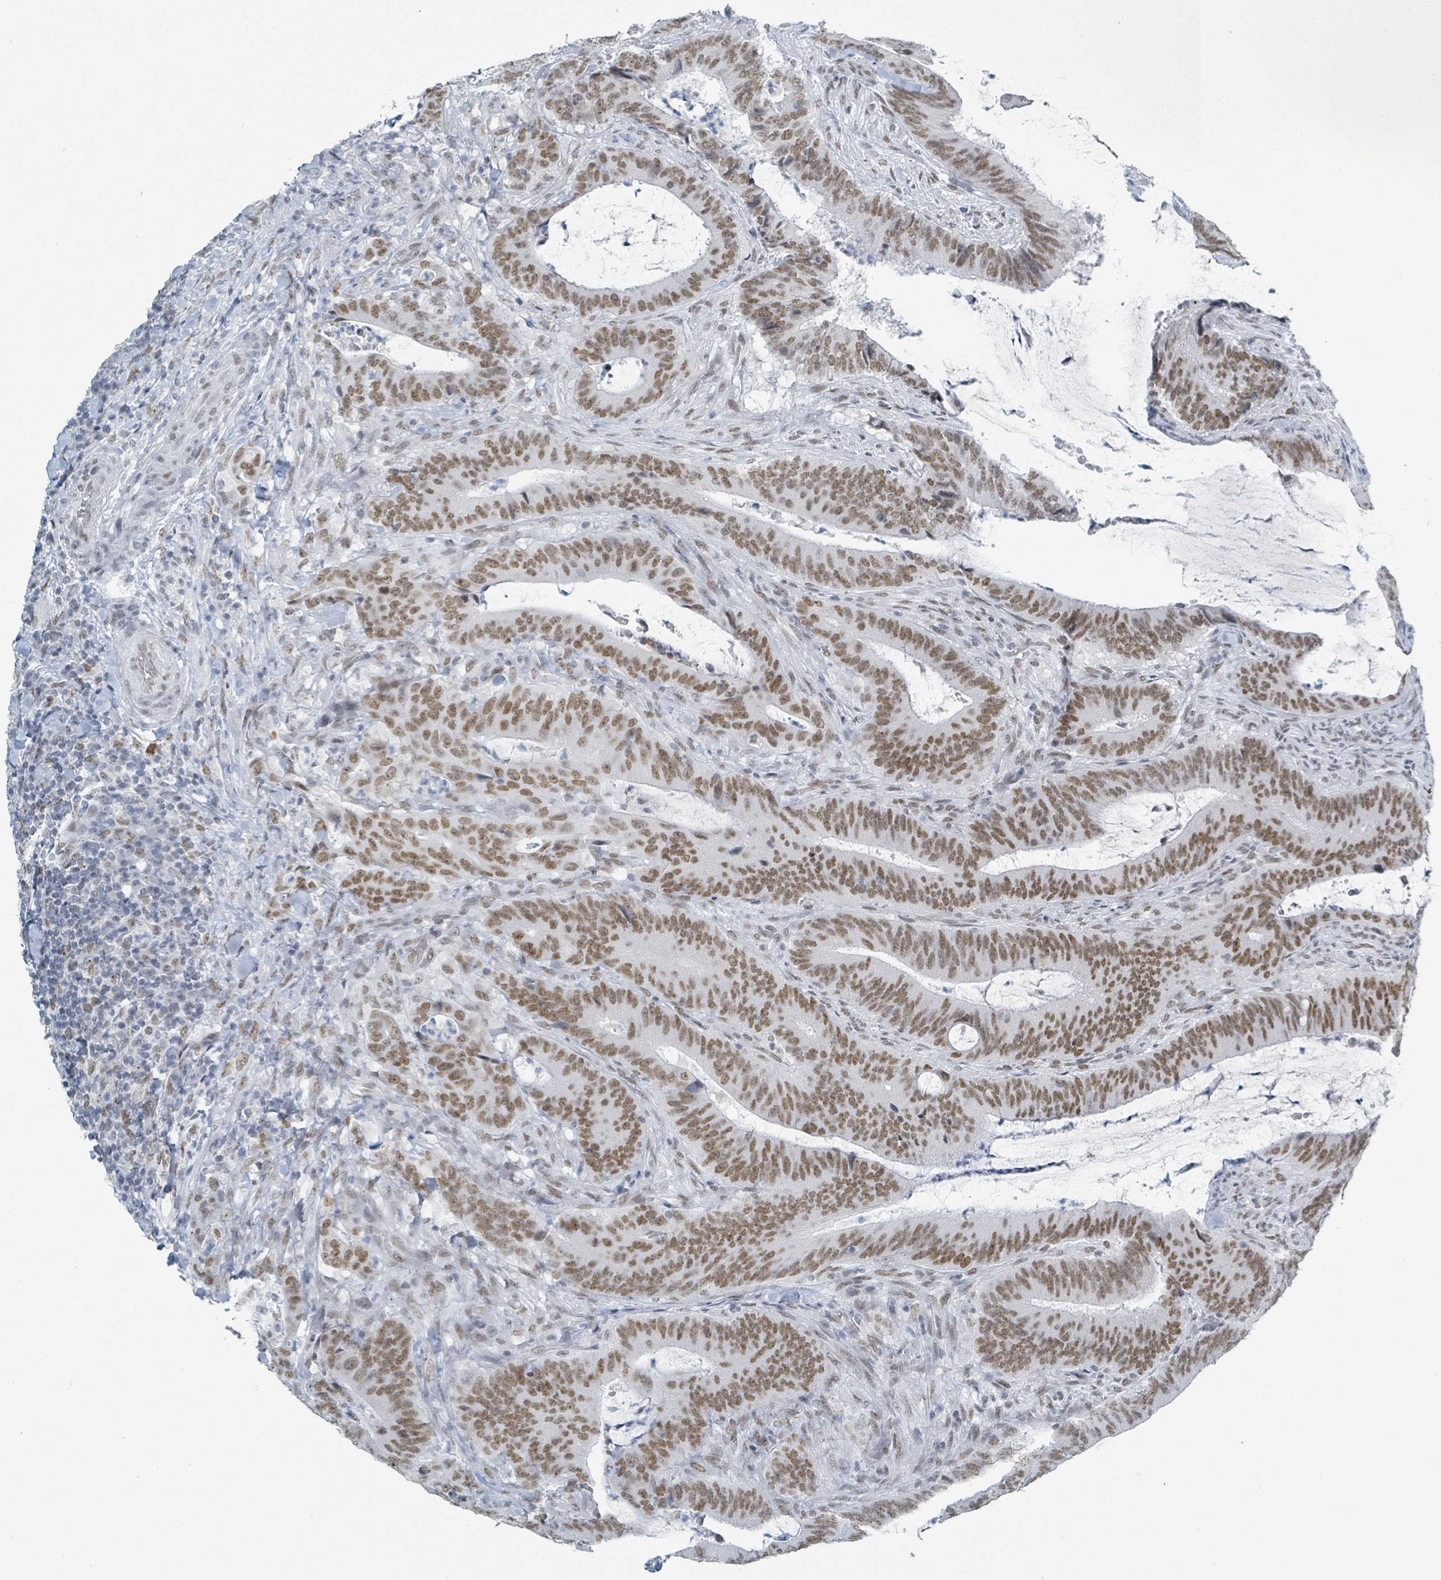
{"staining": {"intensity": "moderate", "quantity": ">75%", "location": "nuclear"}, "tissue": "colorectal cancer", "cell_type": "Tumor cells", "image_type": "cancer", "snomed": [{"axis": "morphology", "description": "Adenocarcinoma, NOS"}, {"axis": "topography", "description": "Colon"}], "caption": "A micrograph of human colorectal cancer (adenocarcinoma) stained for a protein exhibits moderate nuclear brown staining in tumor cells. (DAB (3,3'-diaminobenzidine) = brown stain, brightfield microscopy at high magnification).", "gene": "EHMT2", "patient": {"sex": "female", "age": 43}}